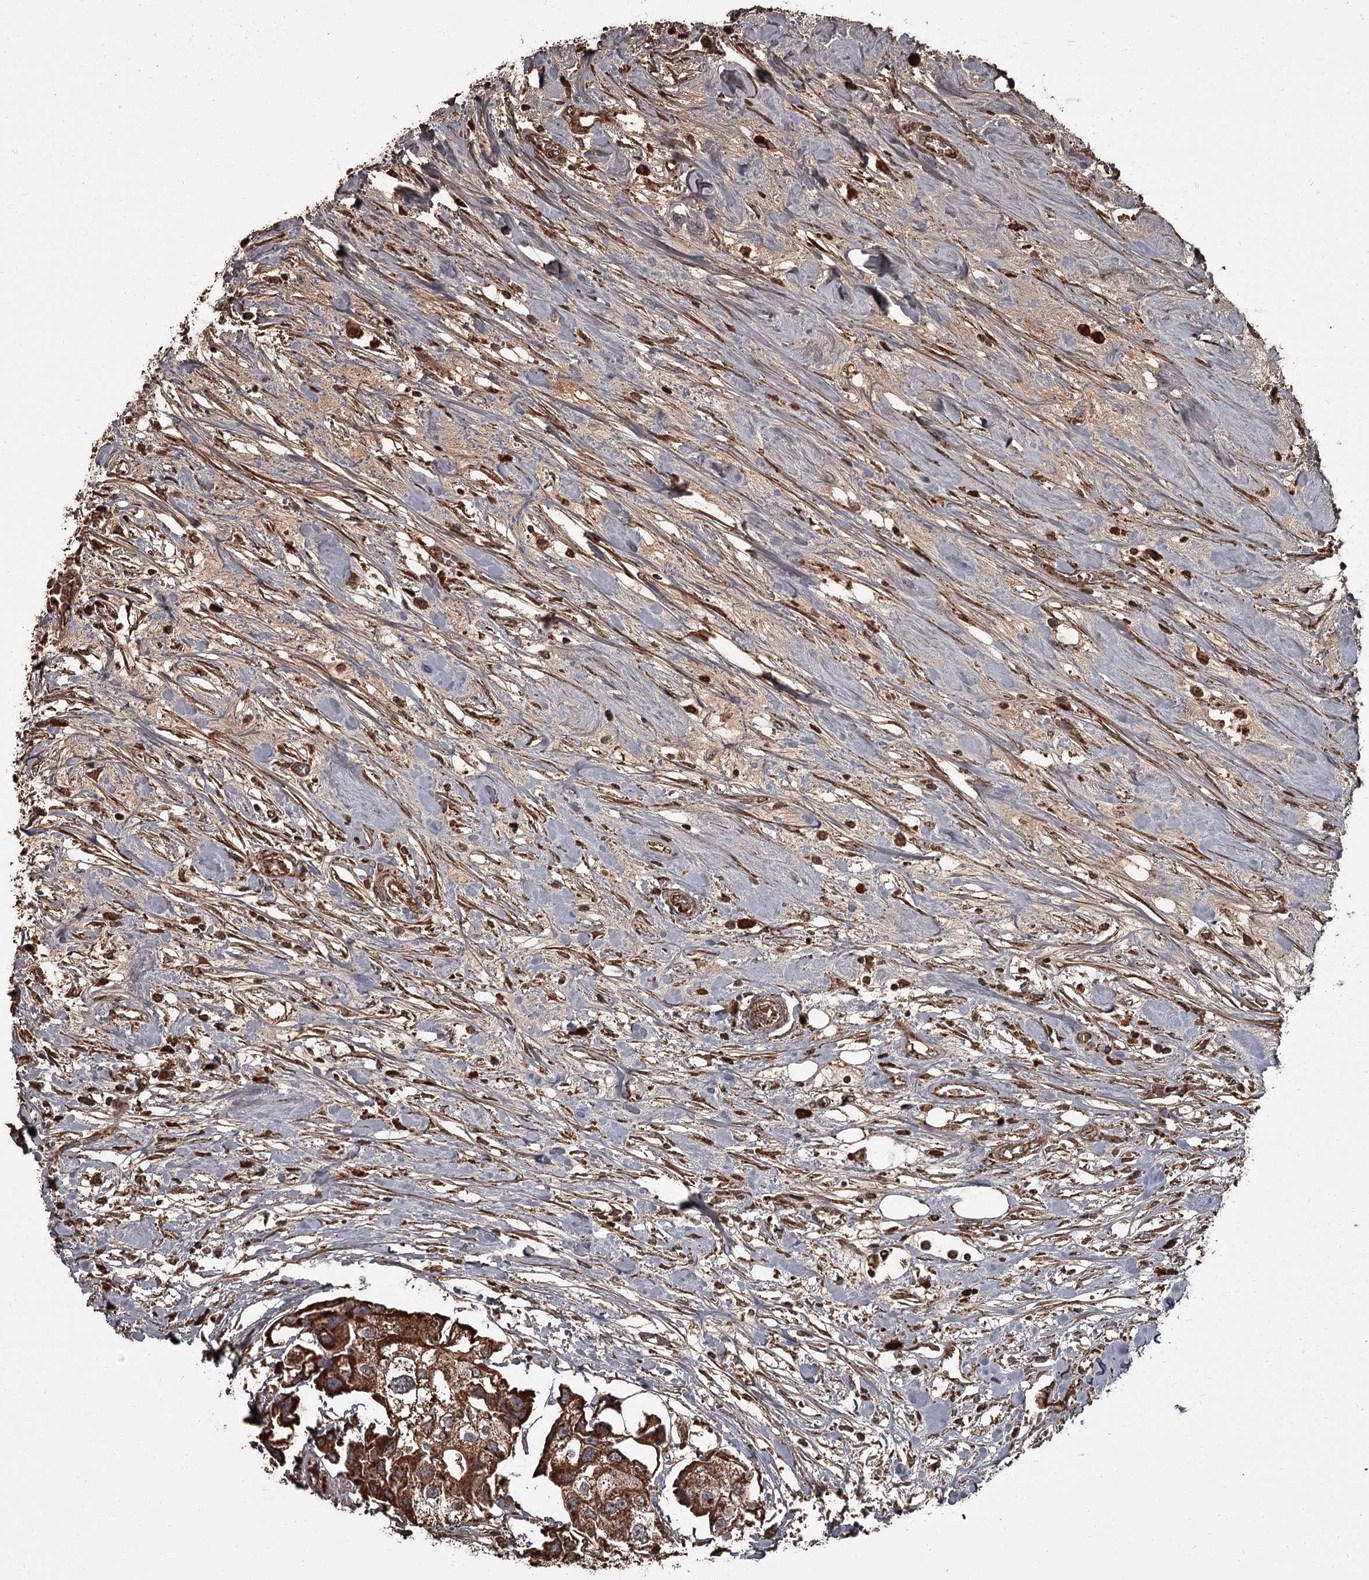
{"staining": {"intensity": "strong", "quantity": ">75%", "location": "cytoplasmic/membranous"}, "tissue": "urothelial cancer", "cell_type": "Tumor cells", "image_type": "cancer", "snomed": [{"axis": "morphology", "description": "Urothelial carcinoma, High grade"}, {"axis": "topography", "description": "Urinary bladder"}], "caption": "A brown stain shows strong cytoplasmic/membranous positivity of a protein in human urothelial cancer tumor cells. The staining was performed using DAB (3,3'-diaminobenzidine) to visualize the protein expression in brown, while the nuclei were stained in blue with hematoxylin (Magnification: 20x).", "gene": "THAP9", "patient": {"sex": "male", "age": 64}}